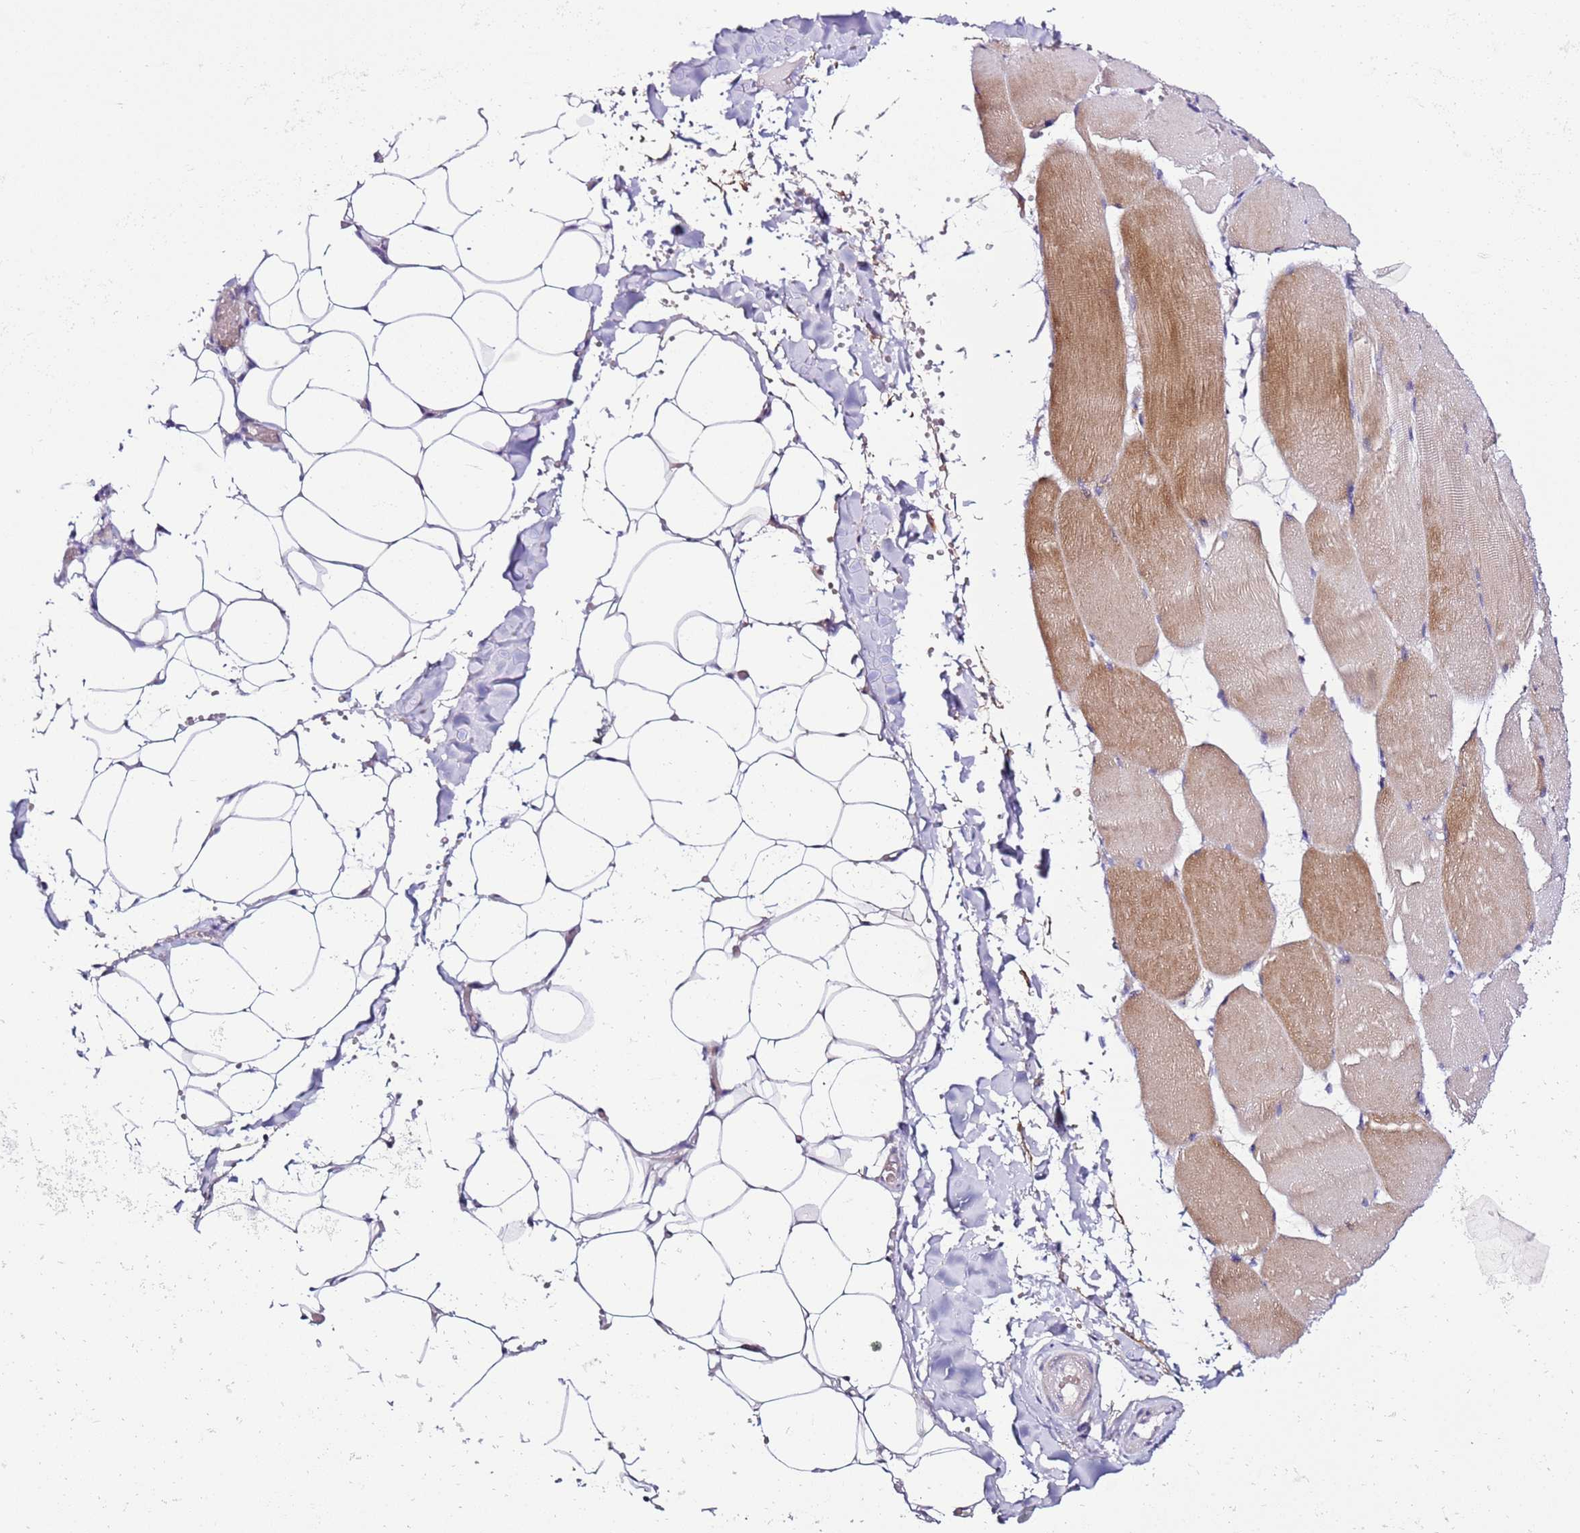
{"staining": {"intensity": "negative", "quantity": "none", "location": "none"}, "tissue": "adipose tissue", "cell_type": "Adipocytes", "image_type": "normal", "snomed": [{"axis": "morphology", "description": "Normal tissue, NOS"}, {"axis": "topography", "description": "Skeletal muscle"}, {"axis": "topography", "description": "Peripheral nerve tissue"}], "caption": "Immunohistochemical staining of unremarkable human adipose tissue reveals no significant staining in adipocytes. (Immunohistochemistry (ihc), brightfield microscopy, high magnification).", "gene": "HGD", "patient": {"sex": "female", "age": 55}}